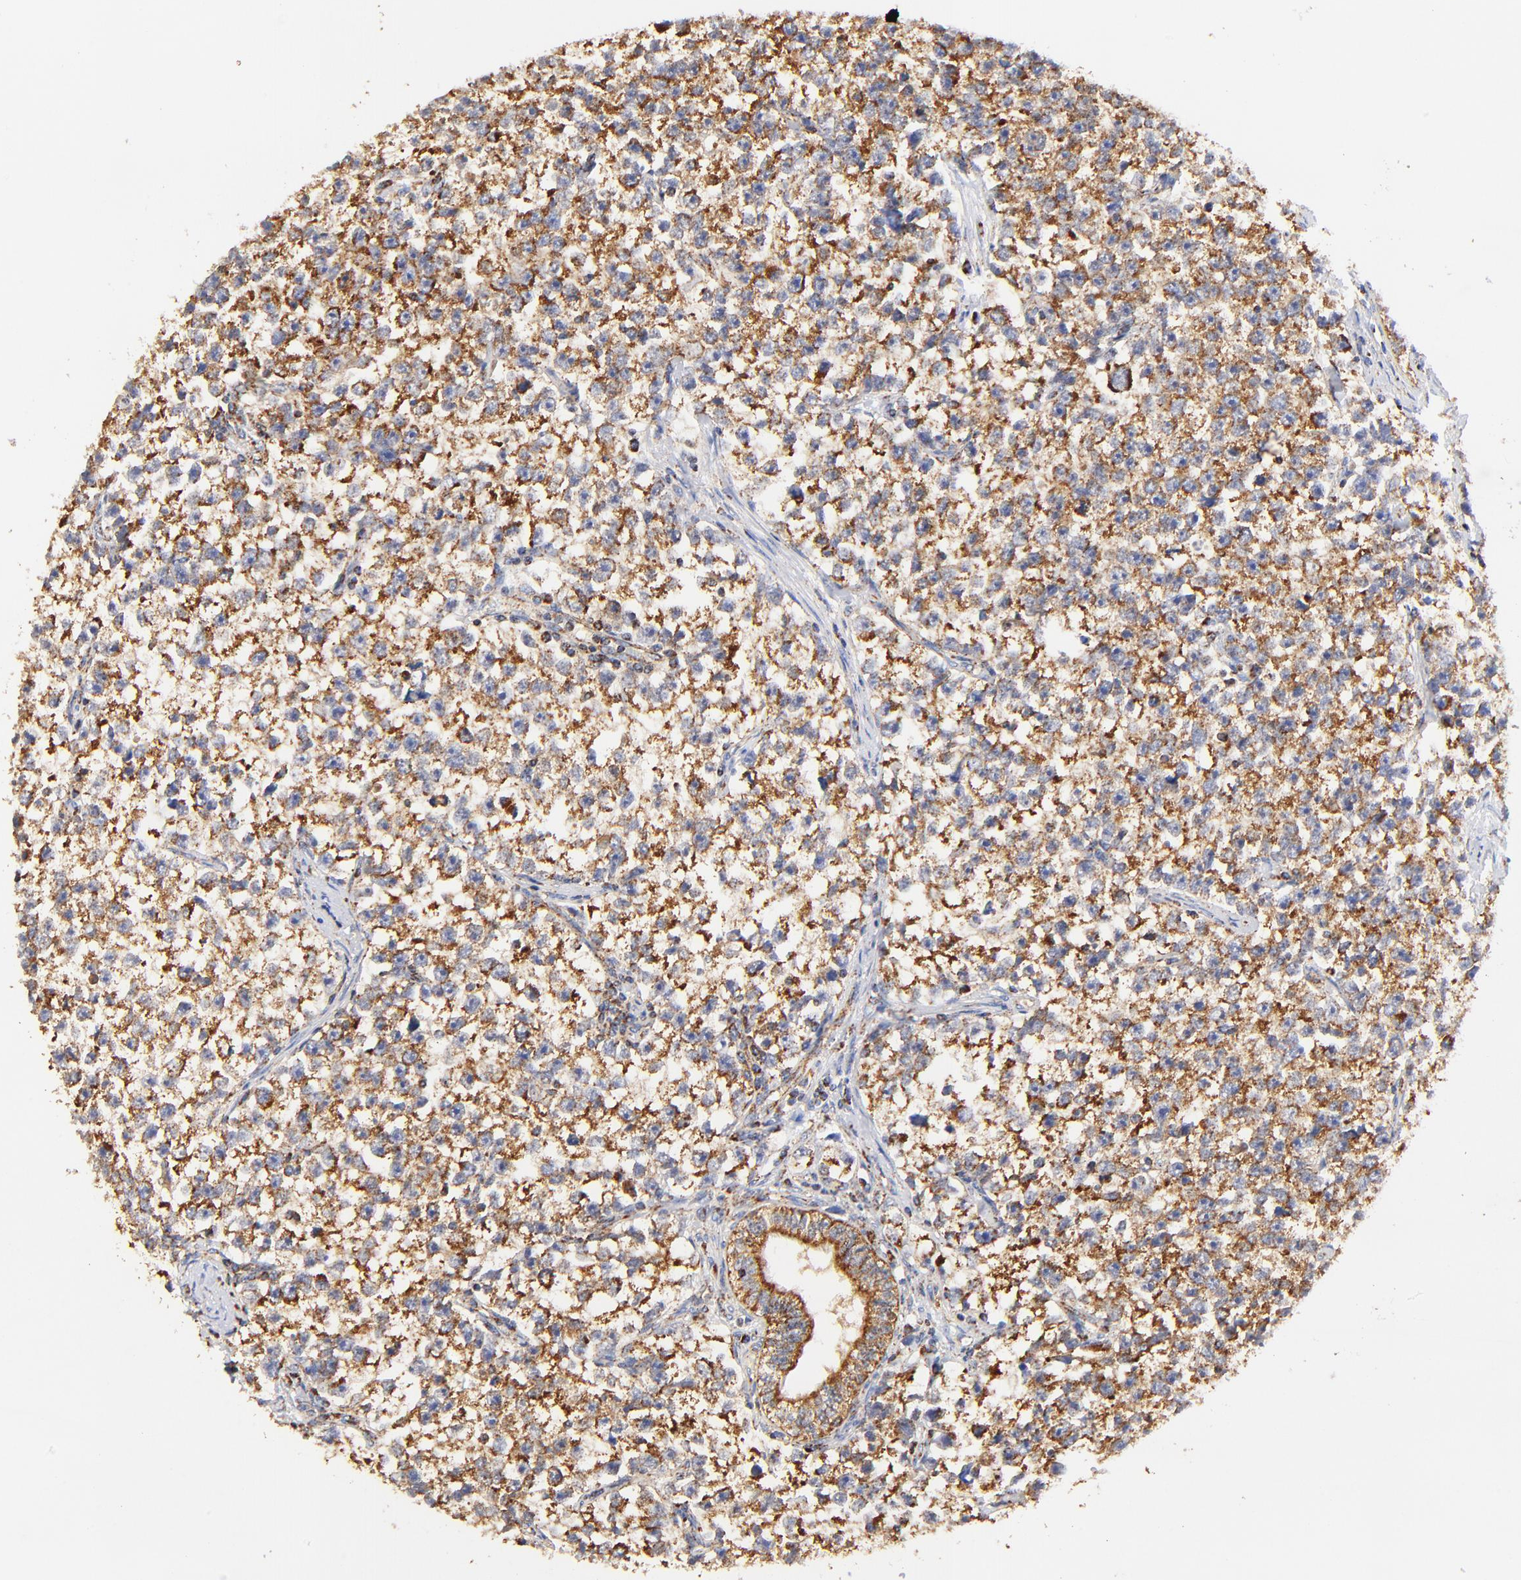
{"staining": {"intensity": "moderate", "quantity": ">75%", "location": "cytoplasmic/membranous"}, "tissue": "testis cancer", "cell_type": "Tumor cells", "image_type": "cancer", "snomed": [{"axis": "morphology", "description": "Seminoma, NOS"}, {"axis": "morphology", "description": "Carcinoma, Embryonal, NOS"}, {"axis": "topography", "description": "Testis"}], "caption": "This is an image of immunohistochemistry staining of testis cancer, which shows moderate staining in the cytoplasmic/membranous of tumor cells.", "gene": "ATP5F1D", "patient": {"sex": "male", "age": 30}}